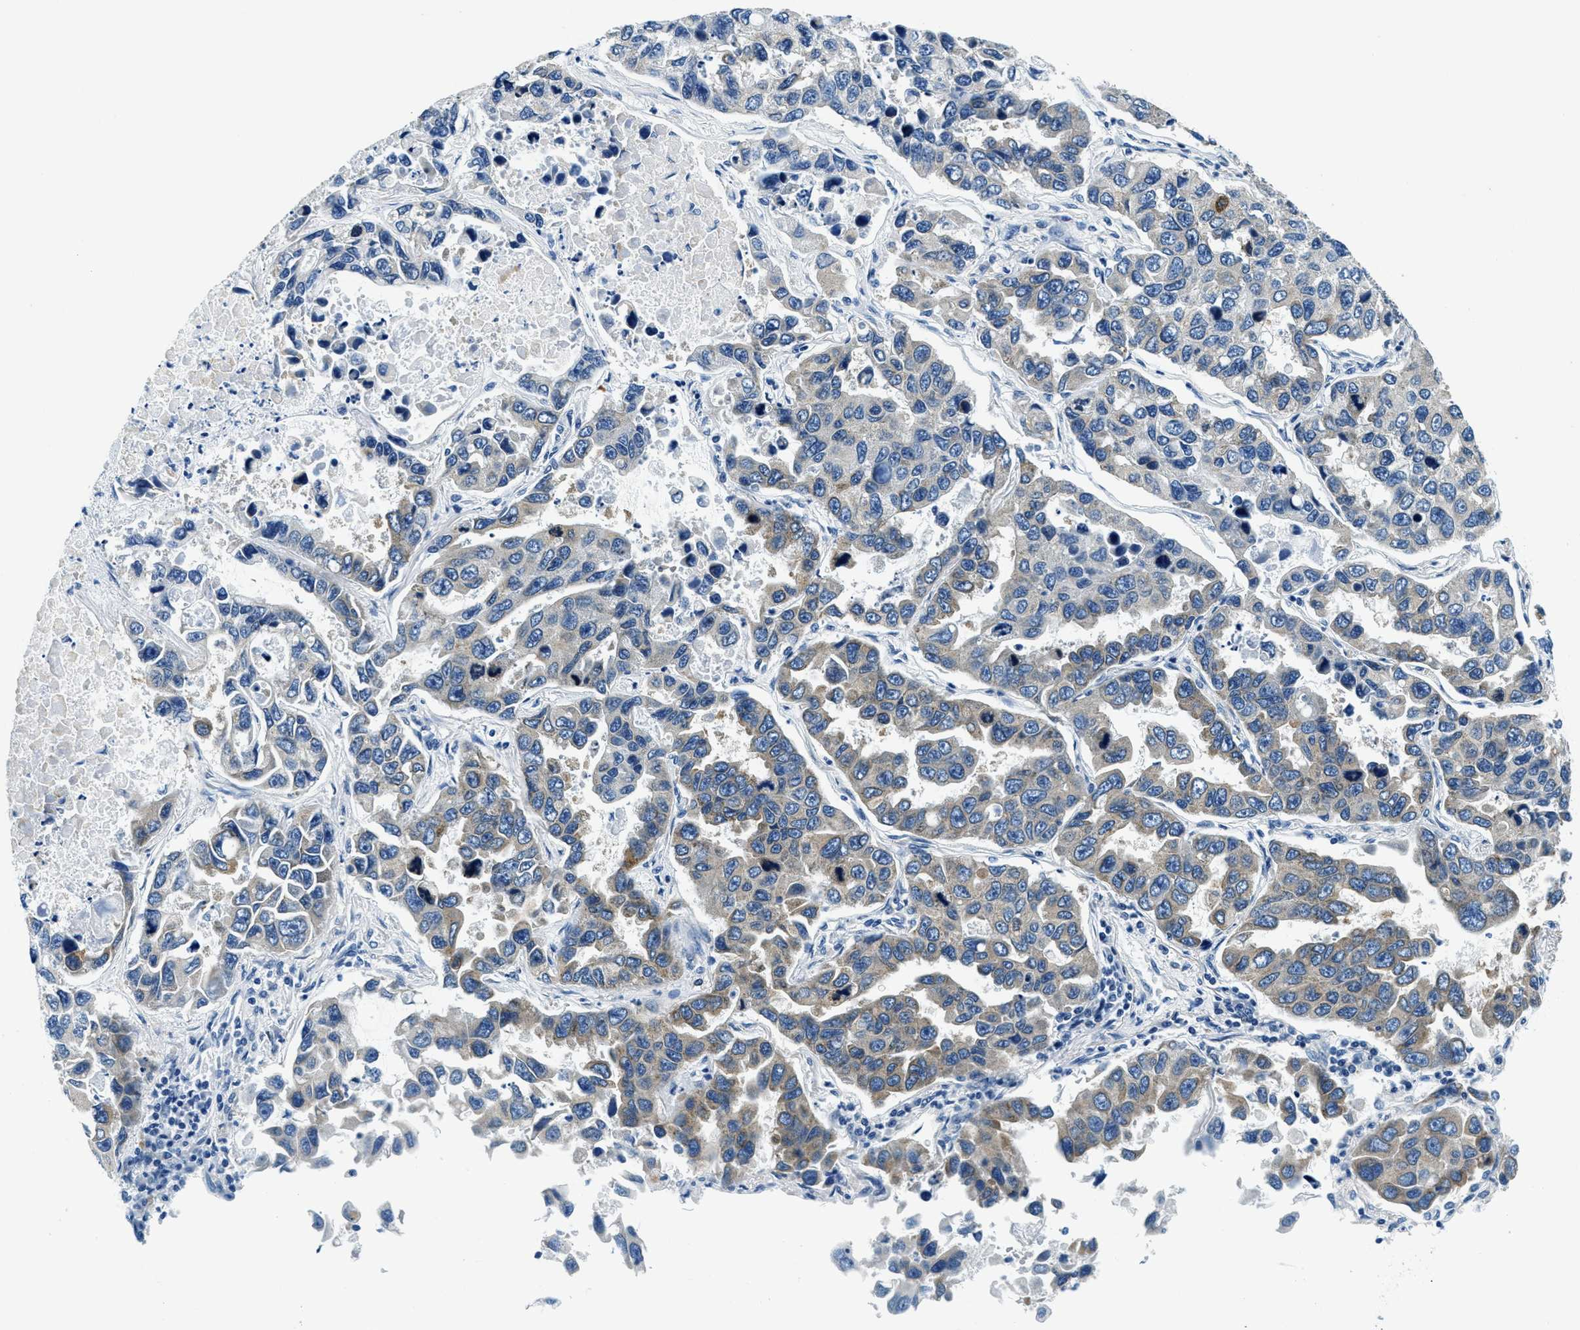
{"staining": {"intensity": "weak", "quantity": "25%-75%", "location": "cytoplasmic/membranous"}, "tissue": "lung cancer", "cell_type": "Tumor cells", "image_type": "cancer", "snomed": [{"axis": "morphology", "description": "Adenocarcinoma, NOS"}, {"axis": "topography", "description": "Lung"}], "caption": "Immunohistochemistry image of human lung adenocarcinoma stained for a protein (brown), which reveals low levels of weak cytoplasmic/membranous staining in about 25%-75% of tumor cells.", "gene": "UBAC2", "patient": {"sex": "male", "age": 64}}